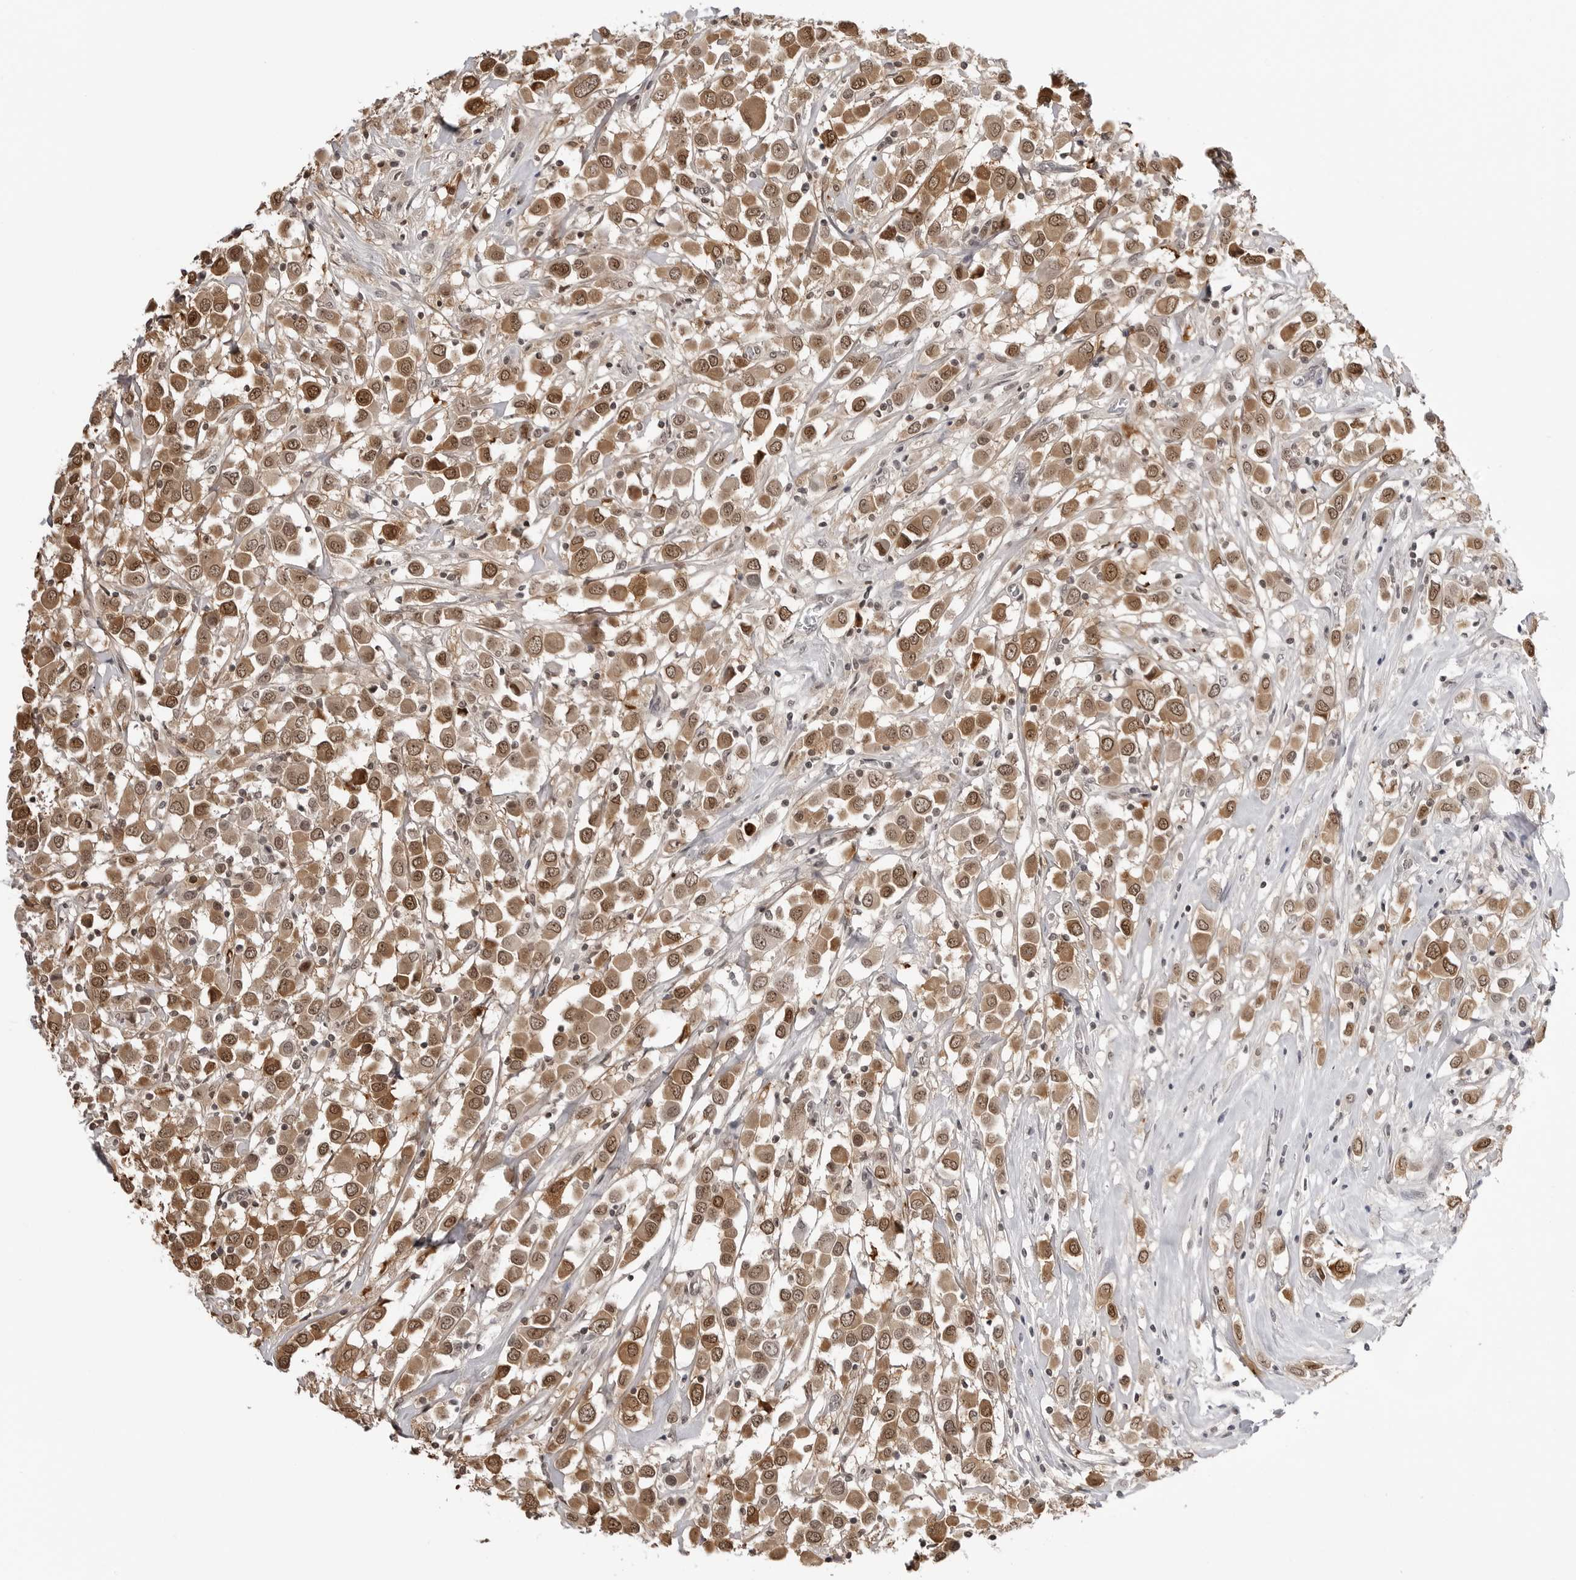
{"staining": {"intensity": "moderate", "quantity": ">75%", "location": "cytoplasmic/membranous,nuclear"}, "tissue": "breast cancer", "cell_type": "Tumor cells", "image_type": "cancer", "snomed": [{"axis": "morphology", "description": "Duct carcinoma"}, {"axis": "topography", "description": "Breast"}], "caption": "Infiltrating ductal carcinoma (breast) tissue displays moderate cytoplasmic/membranous and nuclear expression in about >75% of tumor cells", "gene": "YWHAG", "patient": {"sex": "female", "age": 61}}